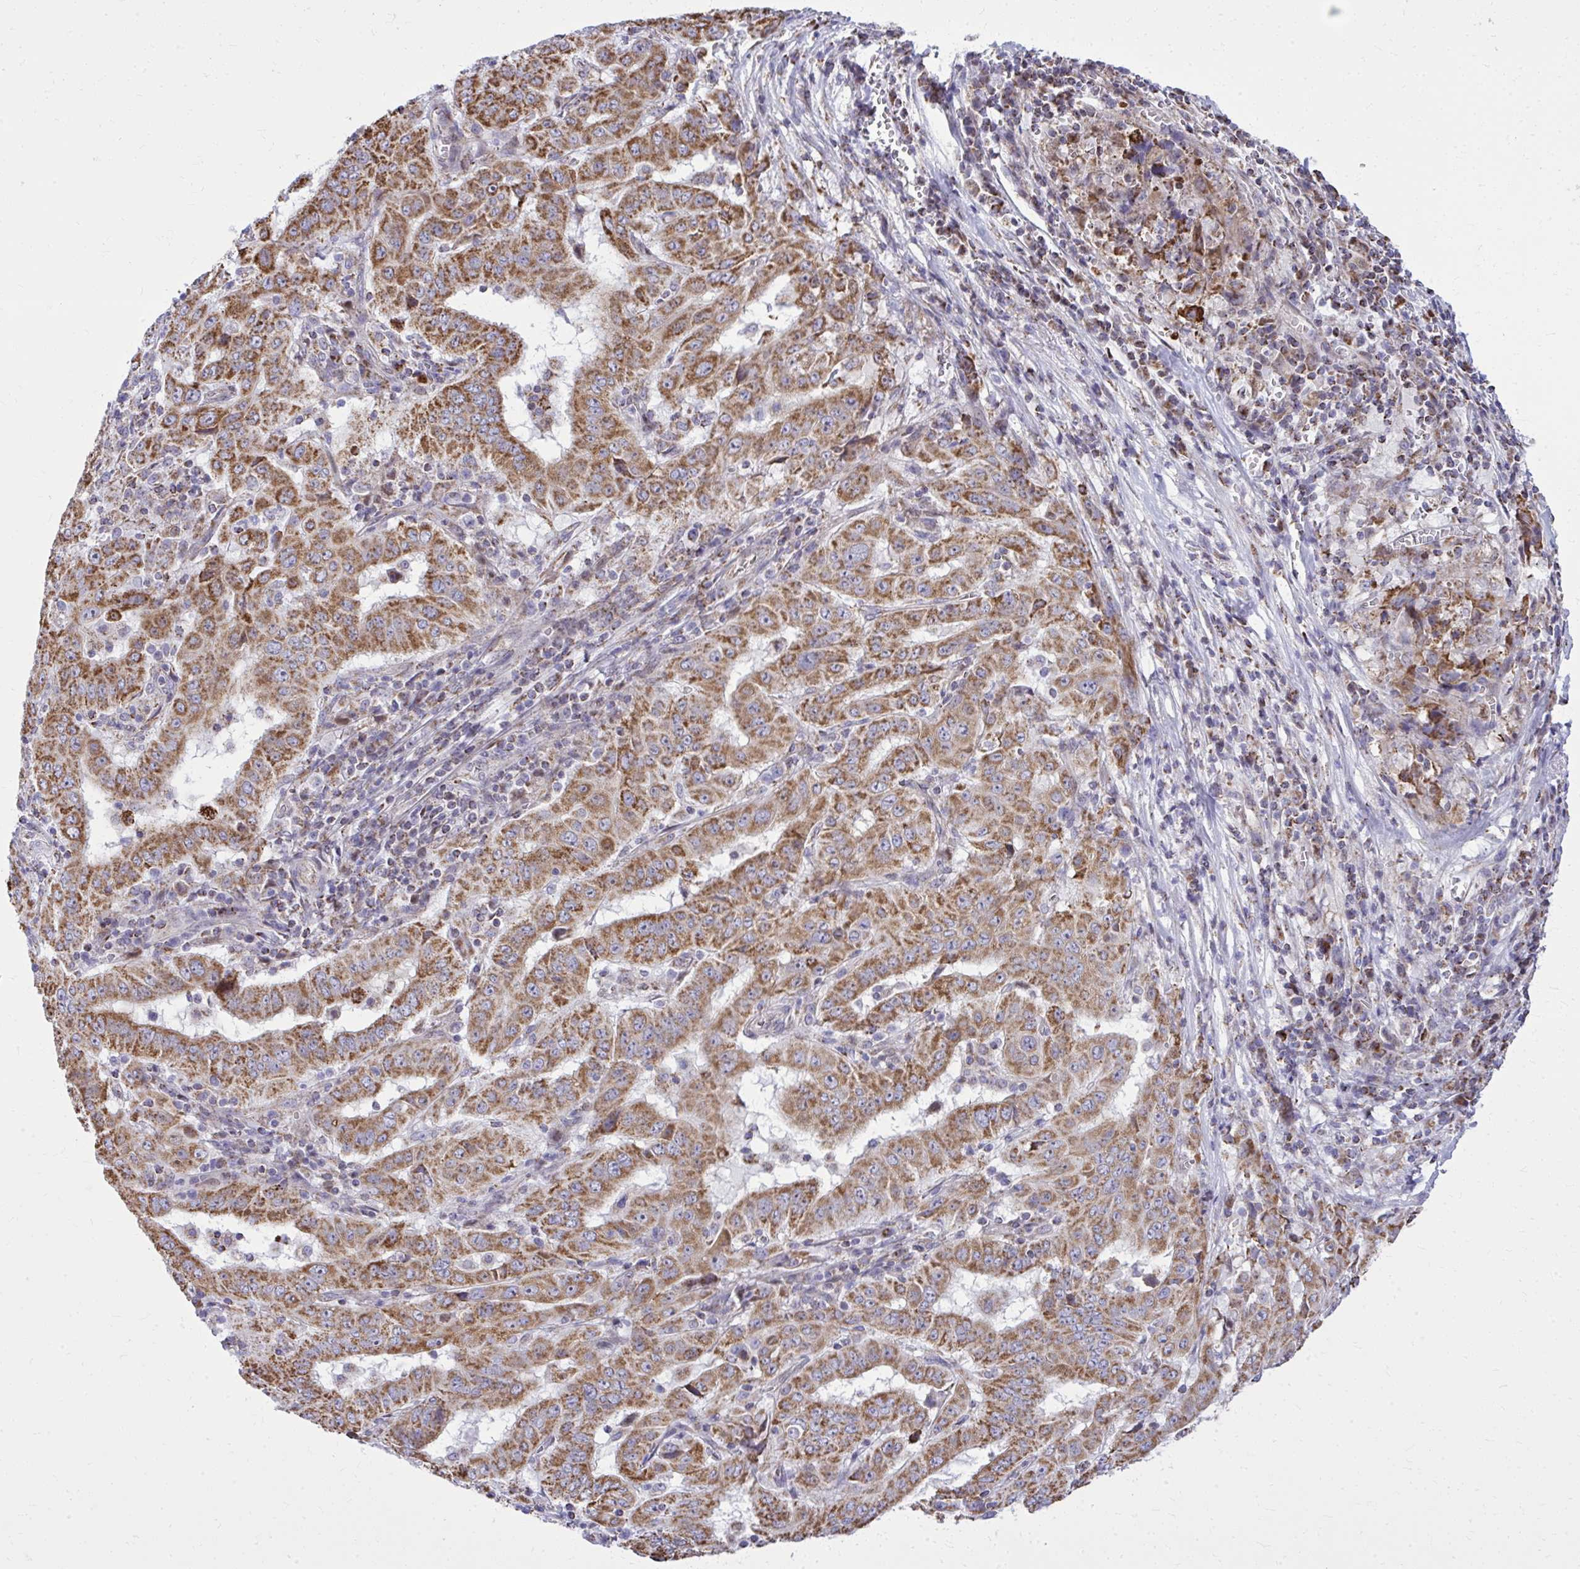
{"staining": {"intensity": "strong", "quantity": ">75%", "location": "cytoplasmic/membranous"}, "tissue": "pancreatic cancer", "cell_type": "Tumor cells", "image_type": "cancer", "snomed": [{"axis": "morphology", "description": "Adenocarcinoma, NOS"}, {"axis": "topography", "description": "Pancreas"}], "caption": "A brown stain labels strong cytoplasmic/membranous staining of a protein in human adenocarcinoma (pancreatic) tumor cells.", "gene": "ZNF362", "patient": {"sex": "male", "age": 63}}